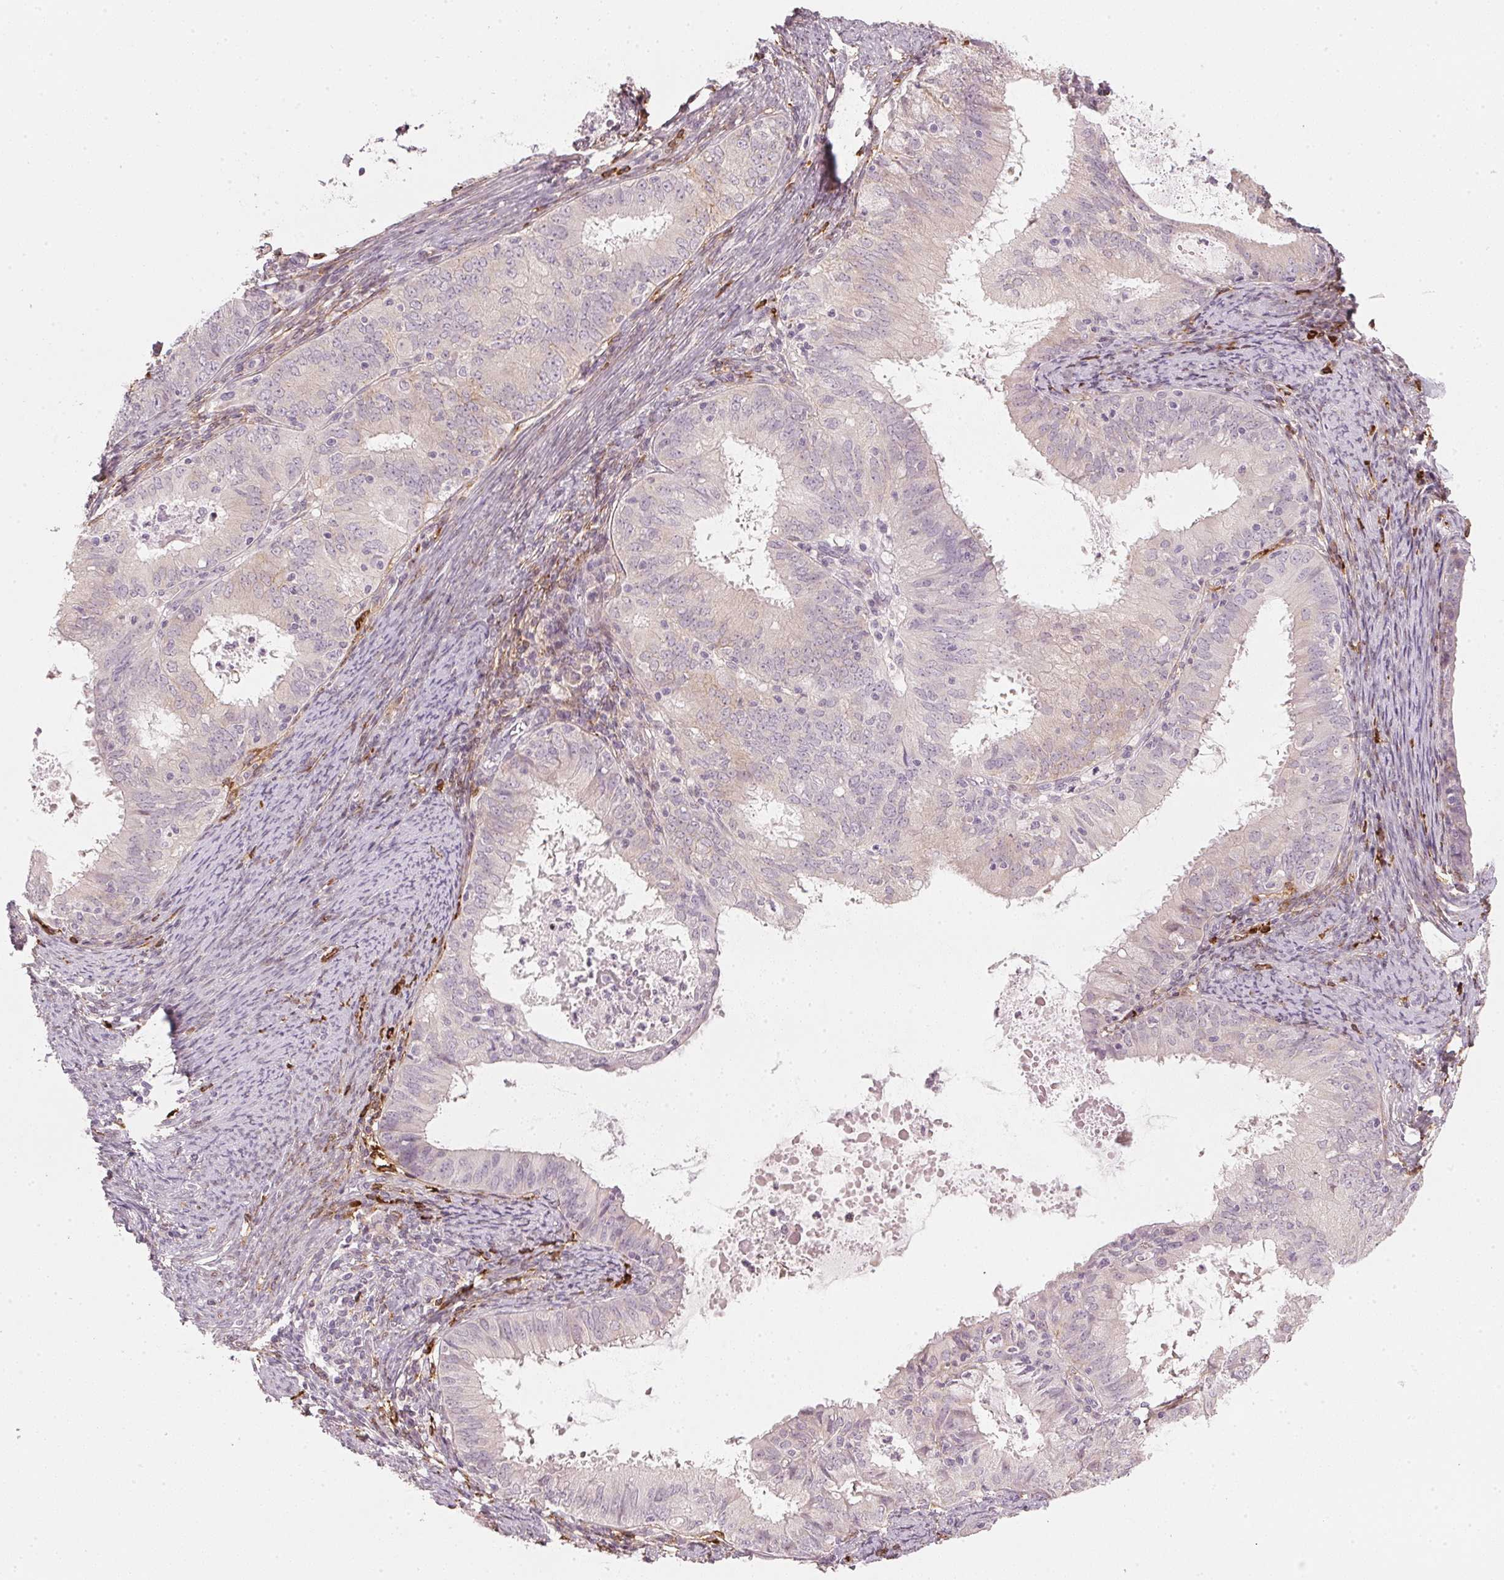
{"staining": {"intensity": "negative", "quantity": "none", "location": "none"}, "tissue": "endometrial cancer", "cell_type": "Tumor cells", "image_type": "cancer", "snomed": [{"axis": "morphology", "description": "Adenocarcinoma, NOS"}, {"axis": "topography", "description": "Endometrium"}], "caption": "Micrograph shows no protein expression in tumor cells of adenocarcinoma (endometrial) tissue.", "gene": "SFRP4", "patient": {"sex": "female", "age": 57}}